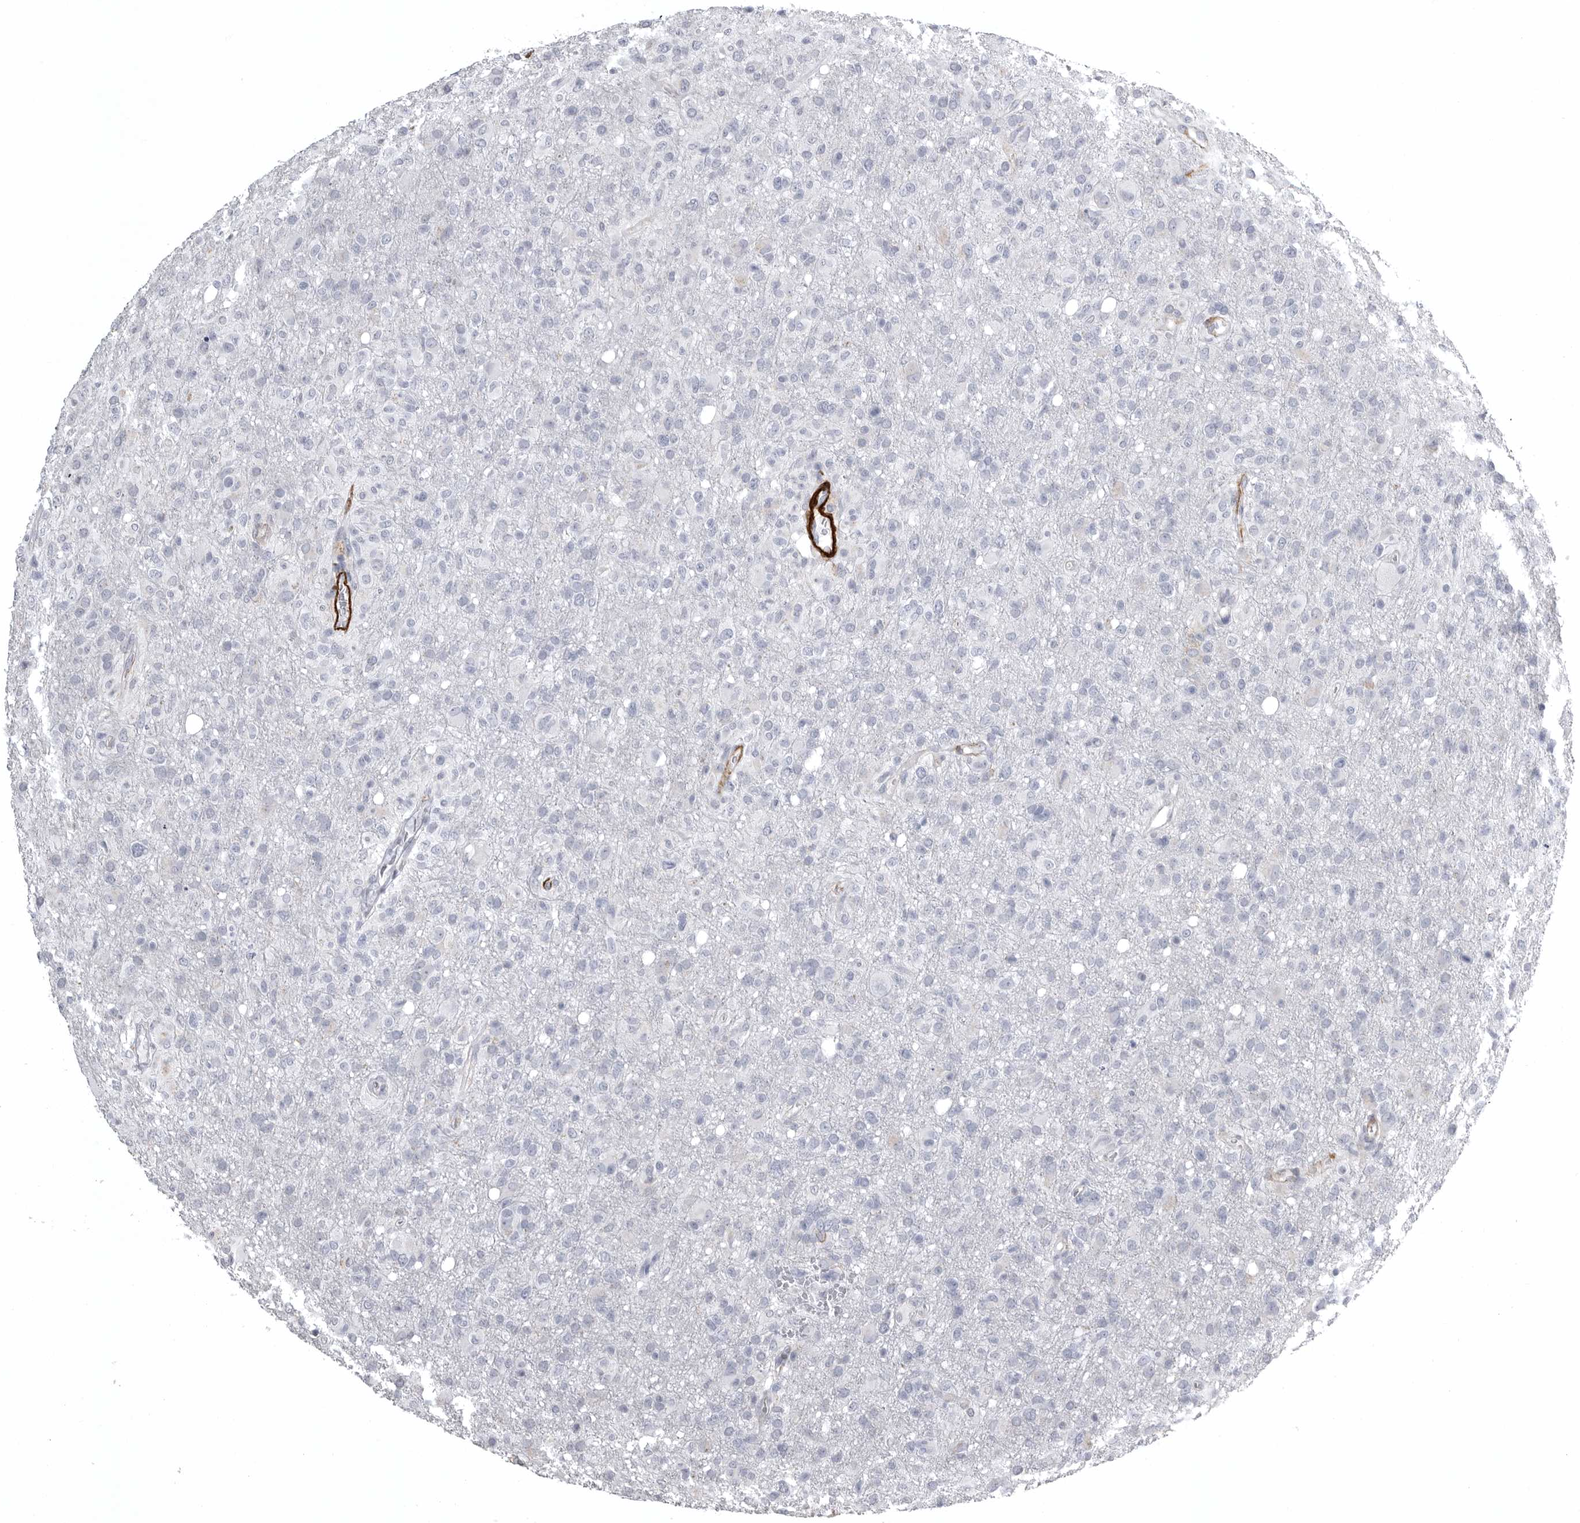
{"staining": {"intensity": "negative", "quantity": "none", "location": "none"}, "tissue": "glioma", "cell_type": "Tumor cells", "image_type": "cancer", "snomed": [{"axis": "morphology", "description": "Glioma, malignant, High grade"}, {"axis": "topography", "description": "Brain"}], "caption": "Immunohistochemistry micrograph of human glioma stained for a protein (brown), which shows no expression in tumor cells.", "gene": "AOC3", "patient": {"sex": "female", "age": 57}}